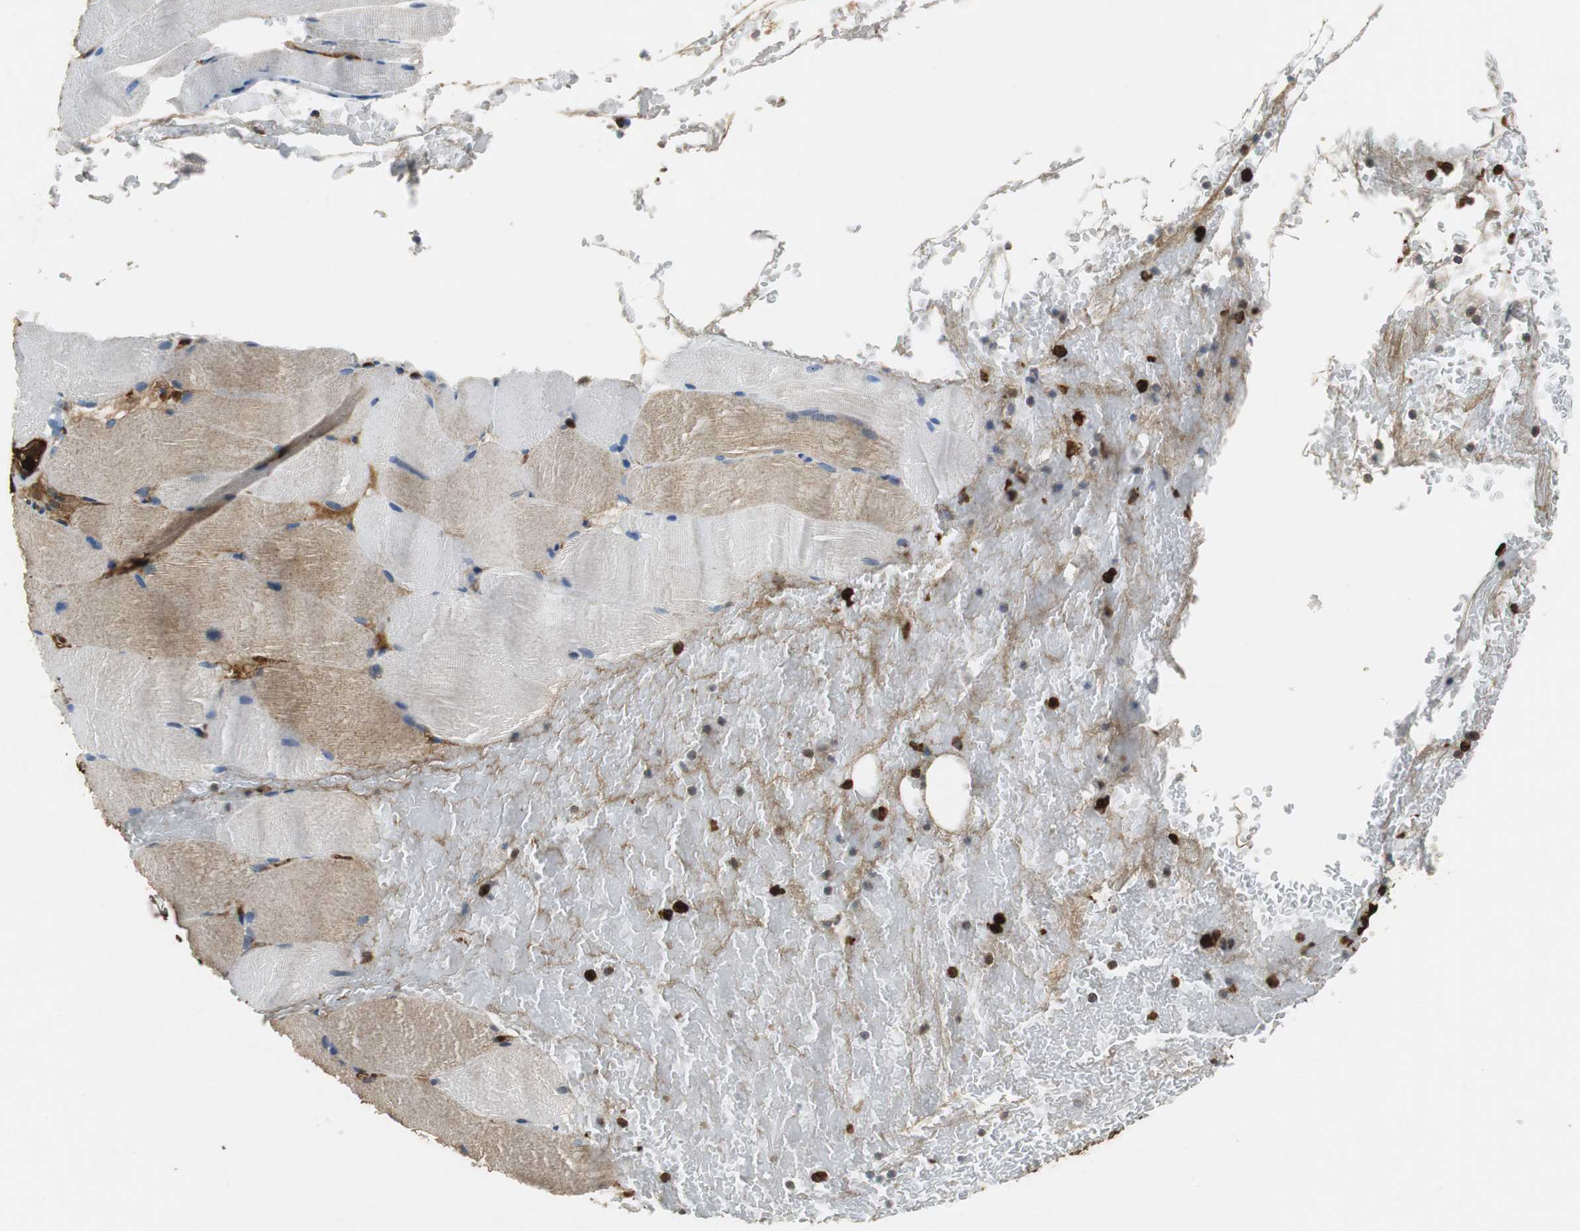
{"staining": {"intensity": "weak", "quantity": "25%-75%", "location": "cytoplasmic/membranous"}, "tissue": "skeletal muscle", "cell_type": "Myocytes", "image_type": "normal", "snomed": [{"axis": "morphology", "description": "Normal tissue, NOS"}, {"axis": "topography", "description": "Skeletal muscle"}, {"axis": "topography", "description": "Parathyroid gland"}], "caption": "IHC (DAB) staining of unremarkable human skeletal muscle reveals weak cytoplasmic/membranous protein staining in about 25%-75% of myocytes.", "gene": "ORM1", "patient": {"sex": "female", "age": 37}}